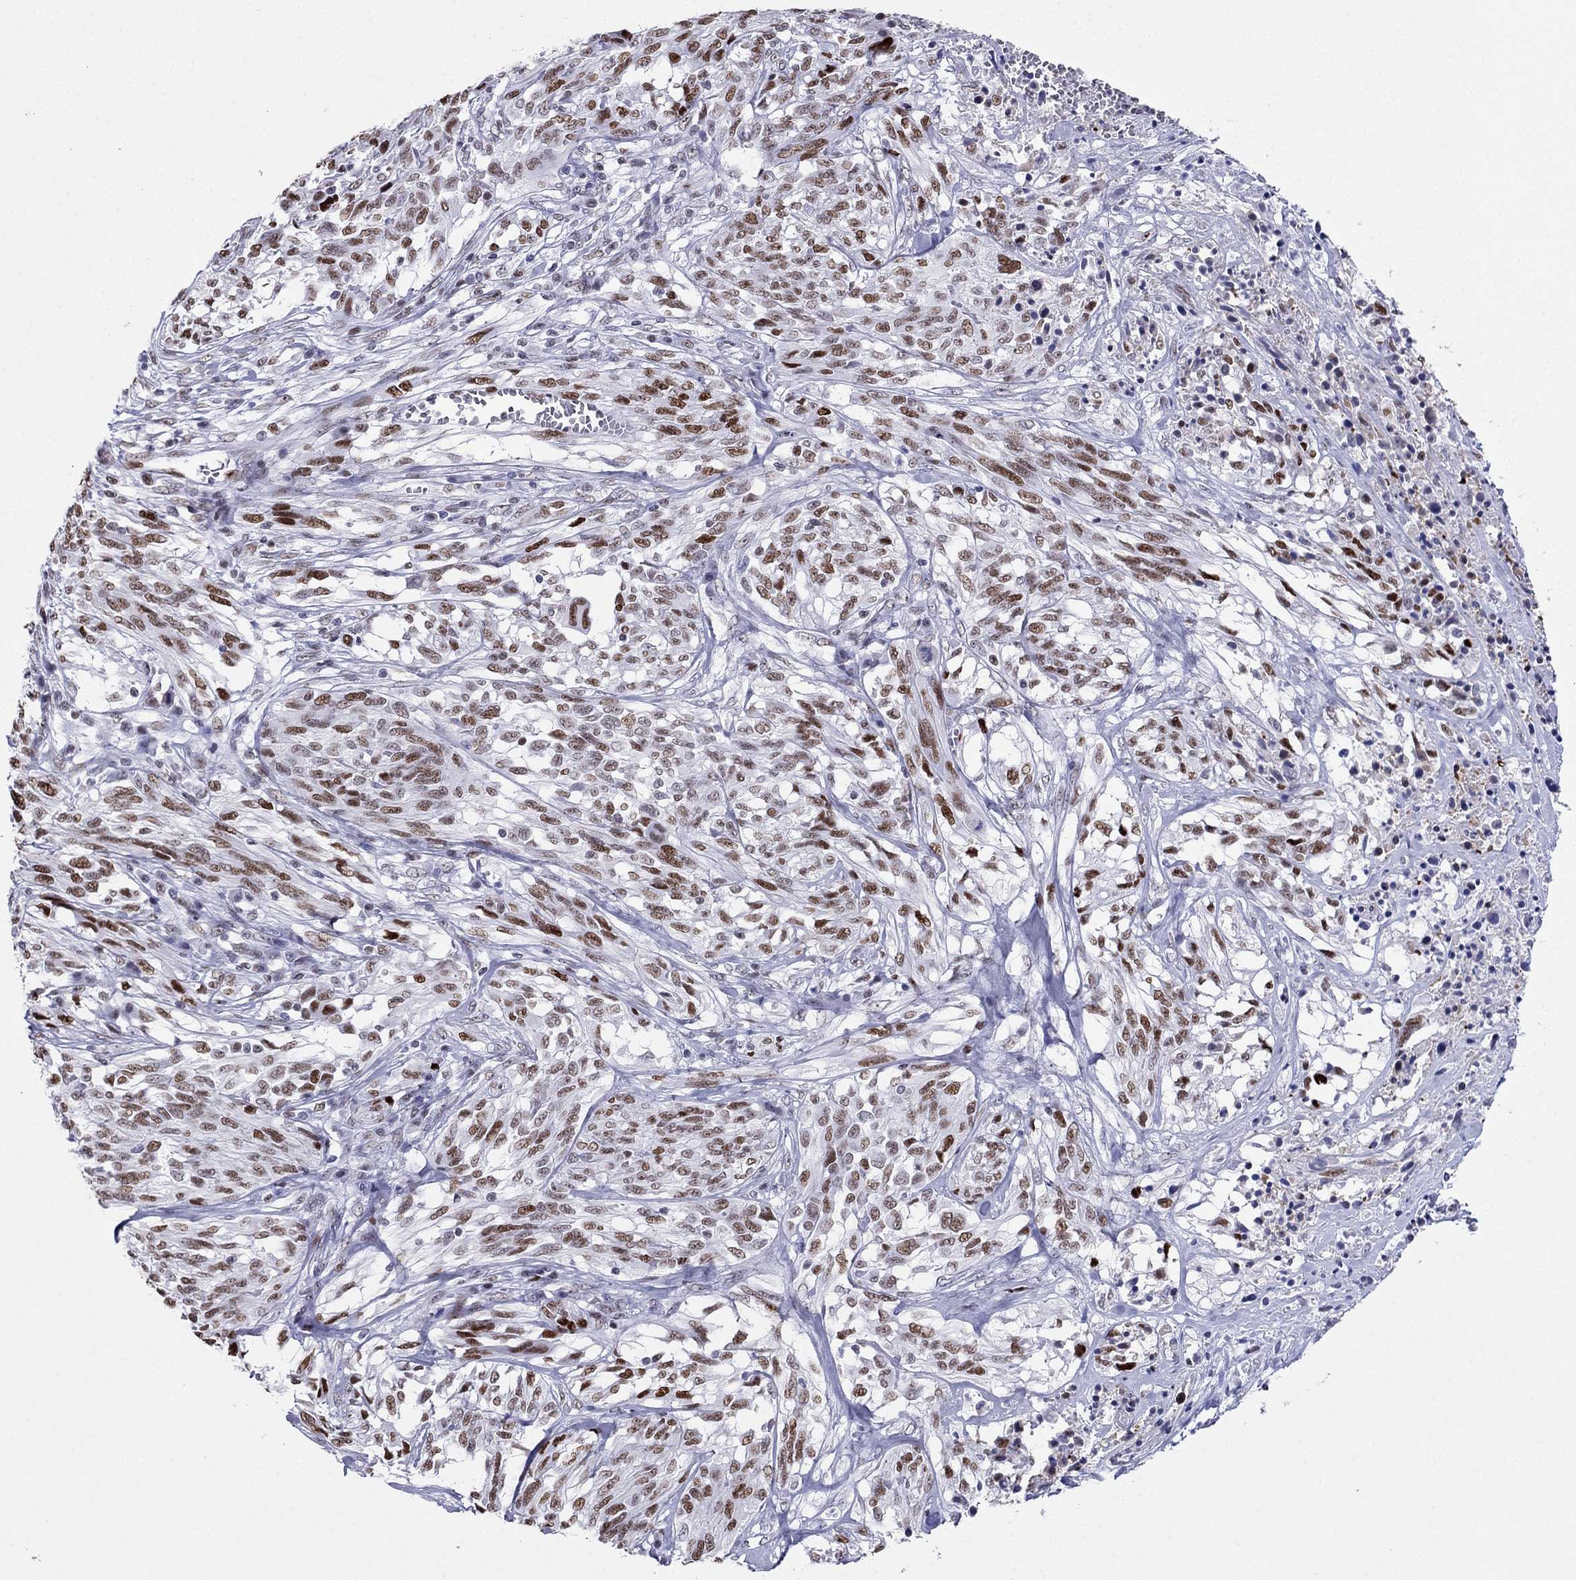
{"staining": {"intensity": "strong", "quantity": "25%-75%", "location": "nuclear"}, "tissue": "melanoma", "cell_type": "Tumor cells", "image_type": "cancer", "snomed": [{"axis": "morphology", "description": "Malignant melanoma, NOS"}, {"axis": "topography", "description": "Skin"}], "caption": "Protein expression analysis of human melanoma reveals strong nuclear staining in approximately 25%-75% of tumor cells.", "gene": "PPM1G", "patient": {"sex": "female", "age": 91}}